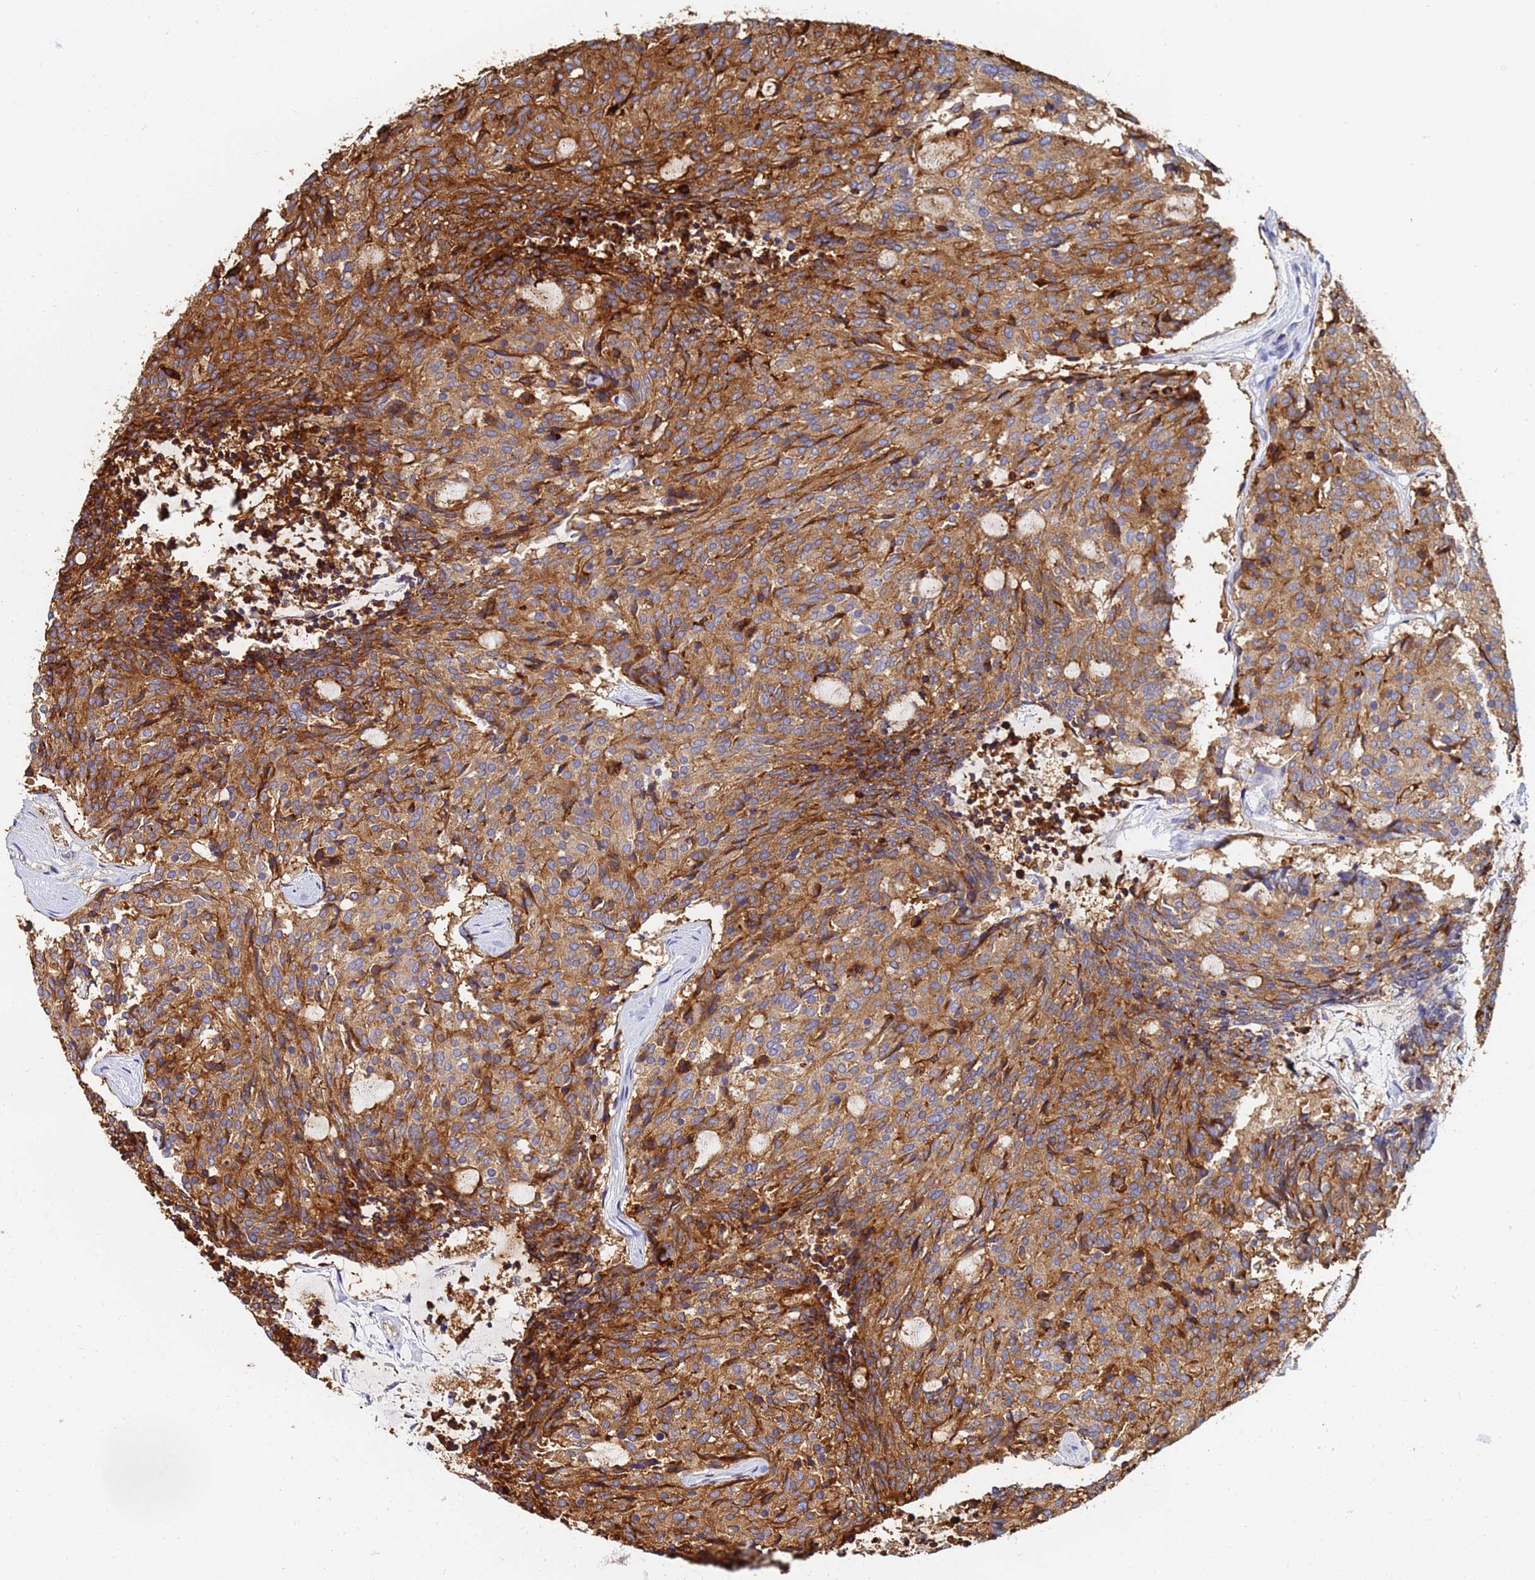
{"staining": {"intensity": "moderate", "quantity": ">75%", "location": "cytoplasmic/membranous"}, "tissue": "carcinoid", "cell_type": "Tumor cells", "image_type": "cancer", "snomed": [{"axis": "morphology", "description": "Carcinoid, malignant, NOS"}, {"axis": "topography", "description": "Pancreas"}], "caption": "This is a histology image of immunohistochemistry staining of carcinoid (malignant), which shows moderate positivity in the cytoplasmic/membranous of tumor cells.", "gene": "BASP1", "patient": {"sex": "female", "age": 54}}